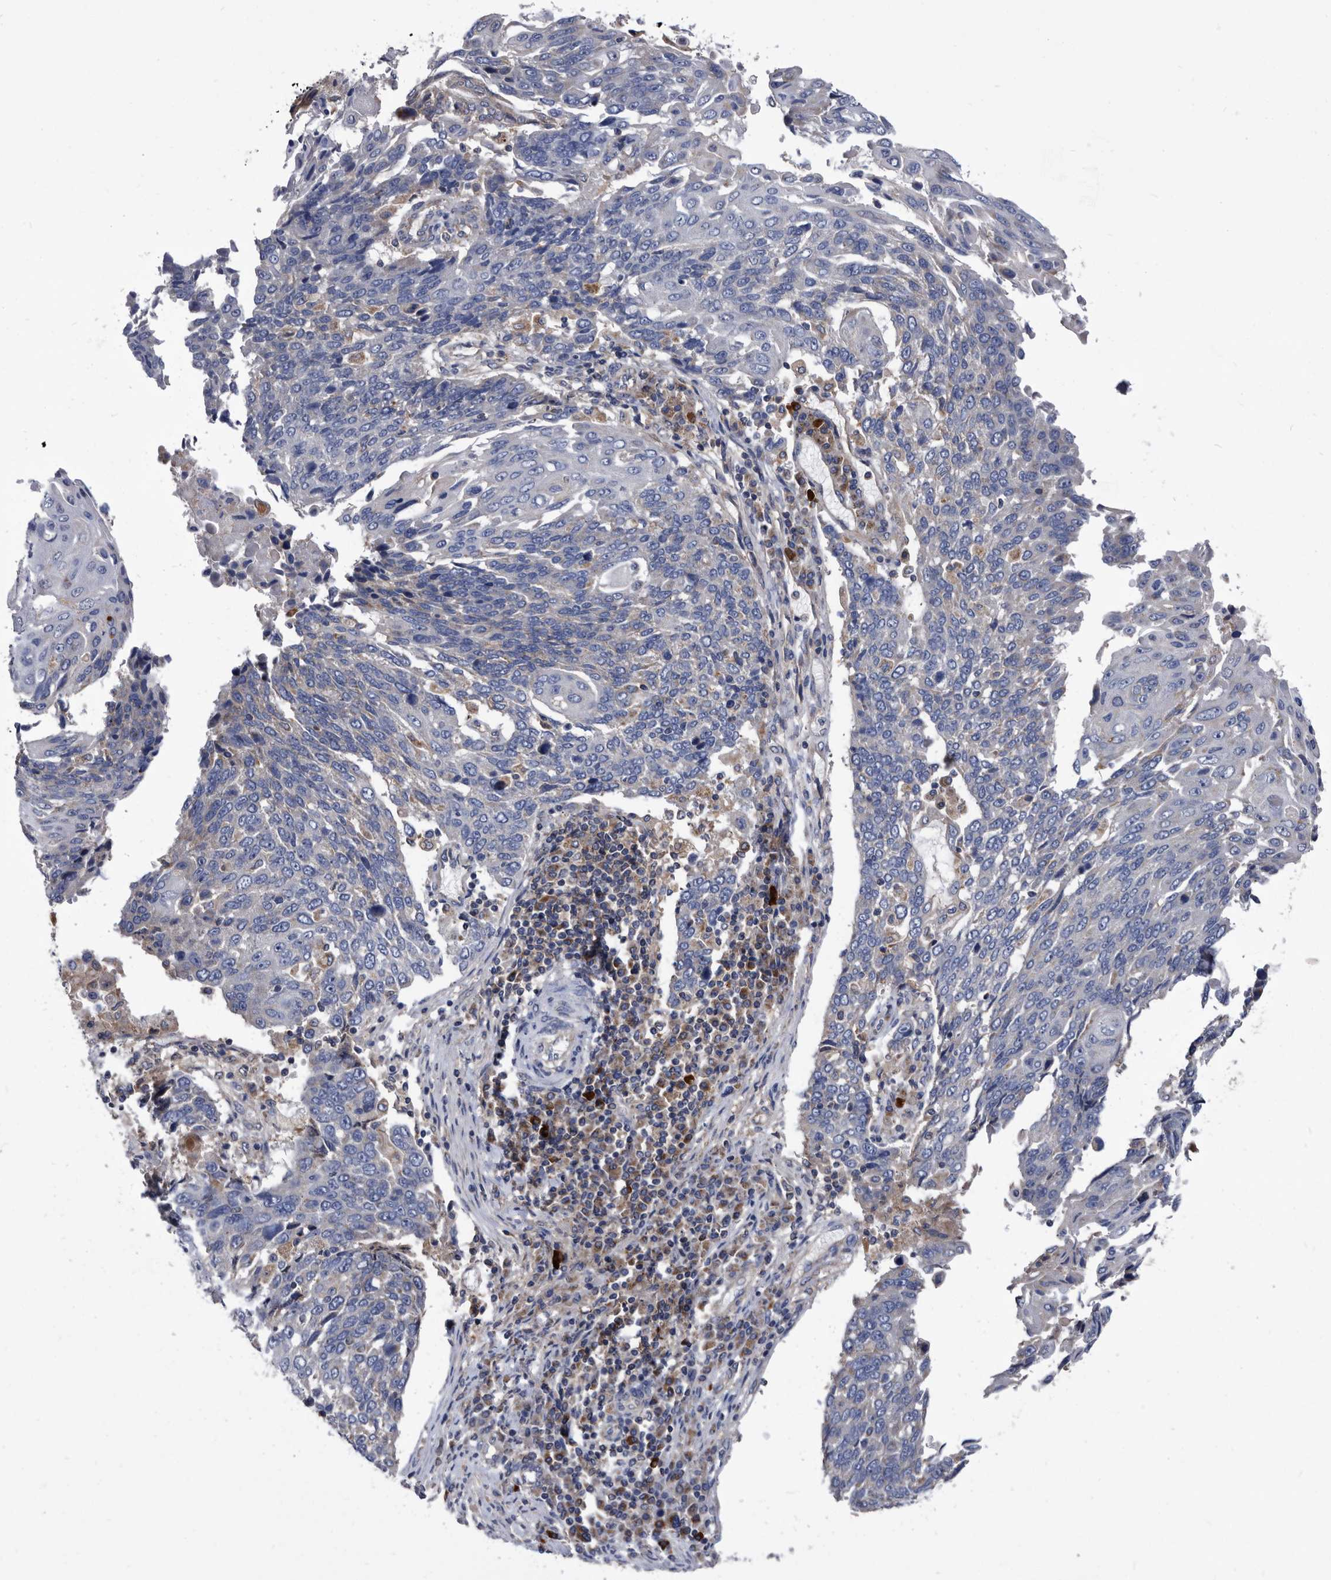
{"staining": {"intensity": "negative", "quantity": "none", "location": "none"}, "tissue": "lung cancer", "cell_type": "Tumor cells", "image_type": "cancer", "snomed": [{"axis": "morphology", "description": "Squamous cell carcinoma, NOS"}, {"axis": "topography", "description": "Lung"}], "caption": "This is an immunohistochemistry image of human lung cancer (squamous cell carcinoma). There is no staining in tumor cells.", "gene": "DTNBP1", "patient": {"sex": "male", "age": 66}}